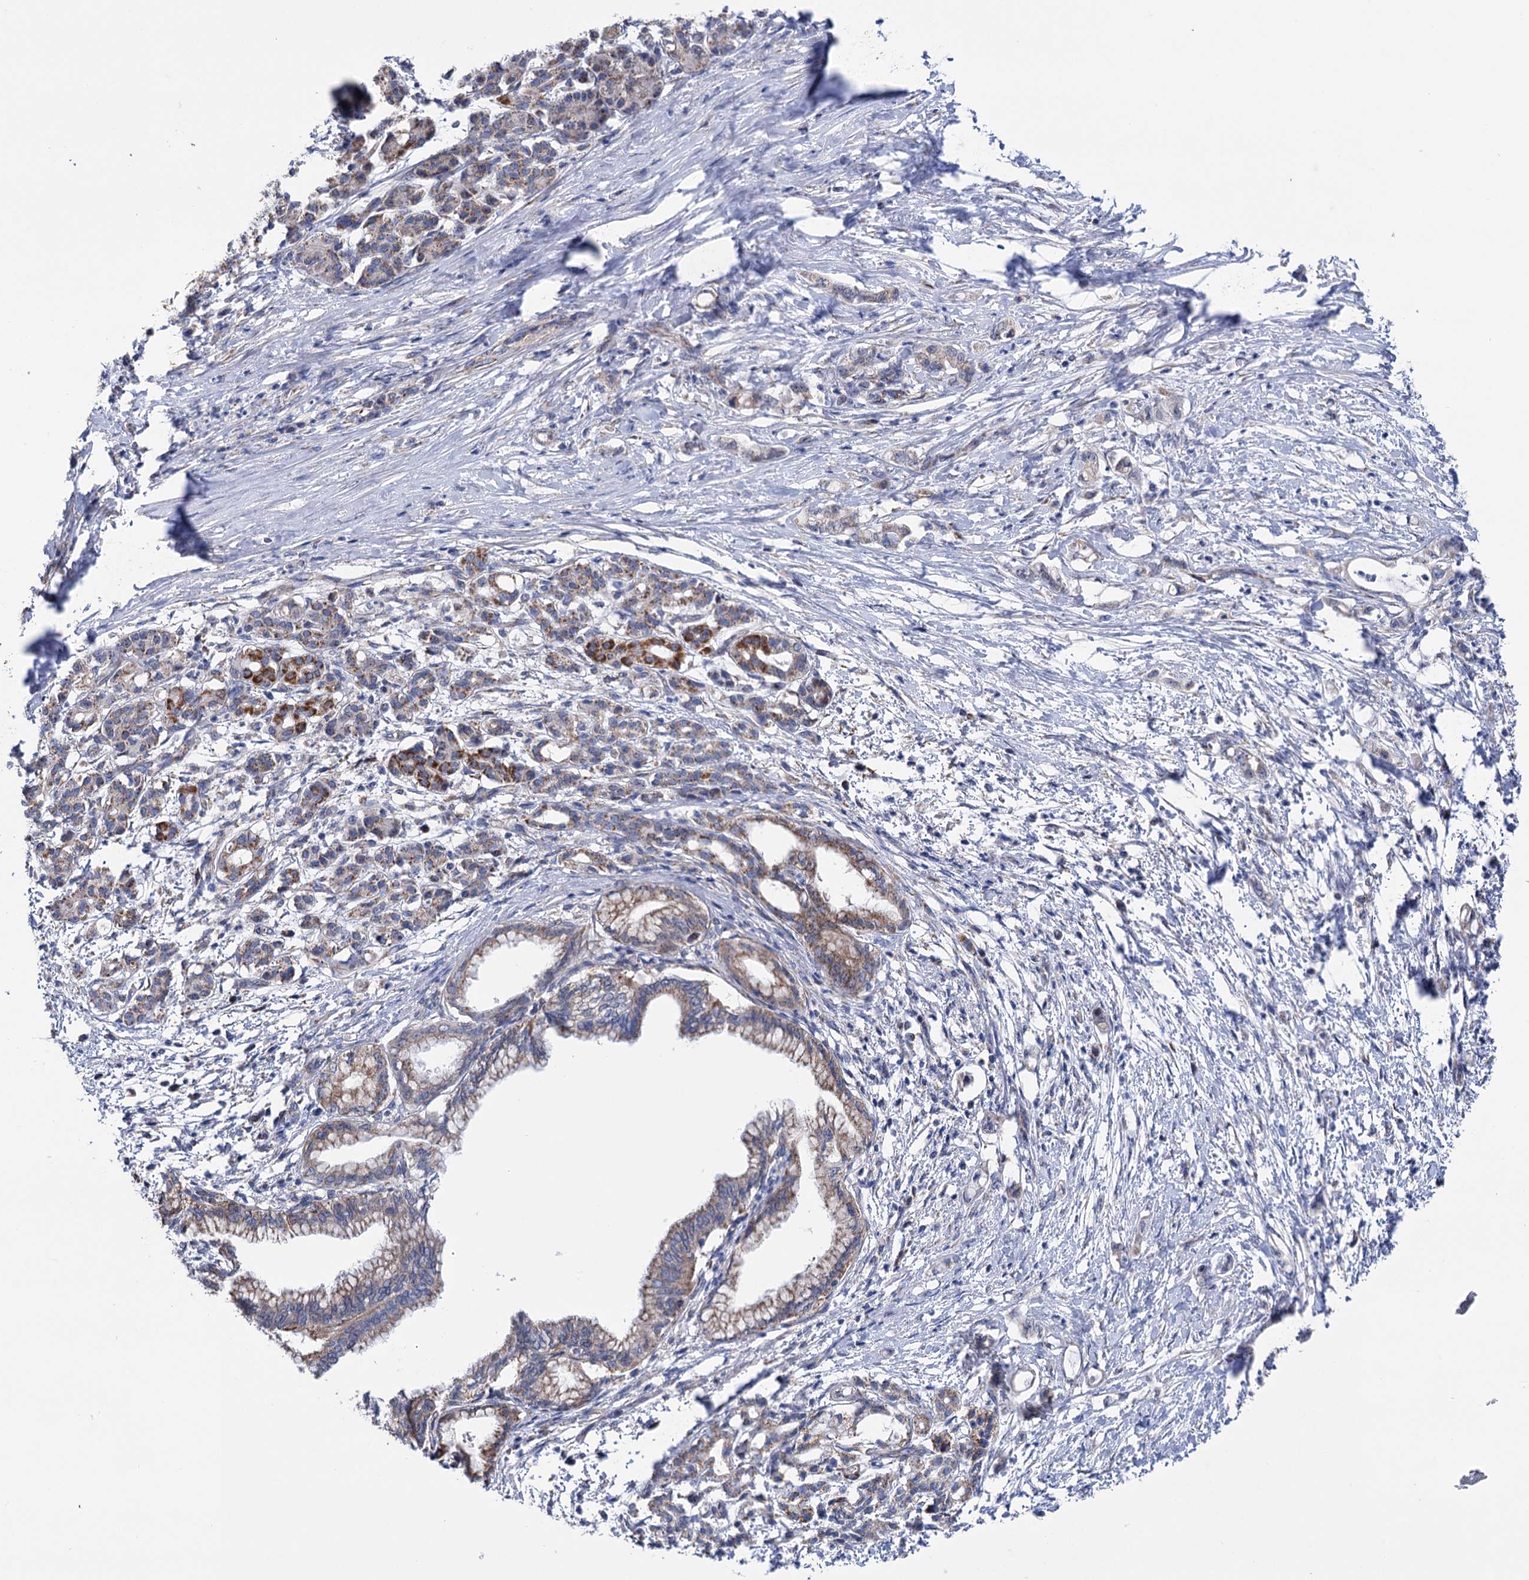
{"staining": {"intensity": "moderate", "quantity": "25%-75%", "location": "cytoplasmic/membranous"}, "tissue": "pancreatic cancer", "cell_type": "Tumor cells", "image_type": "cancer", "snomed": [{"axis": "morphology", "description": "Adenocarcinoma, NOS"}, {"axis": "topography", "description": "Pancreas"}], "caption": "Immunohistochemistry histopathology image of neoplastic tissue: pancreatic cancer stained using immunohistochemistry (IHC) shows medium levels of moderate protein expression localized specifically in the cytoplasmic/membranous of tumor cells, appearing as a cytoplasmic/membranous brown color.", "gene": "SUCLA2", "patient": {"sex": "female", "age": 55}}